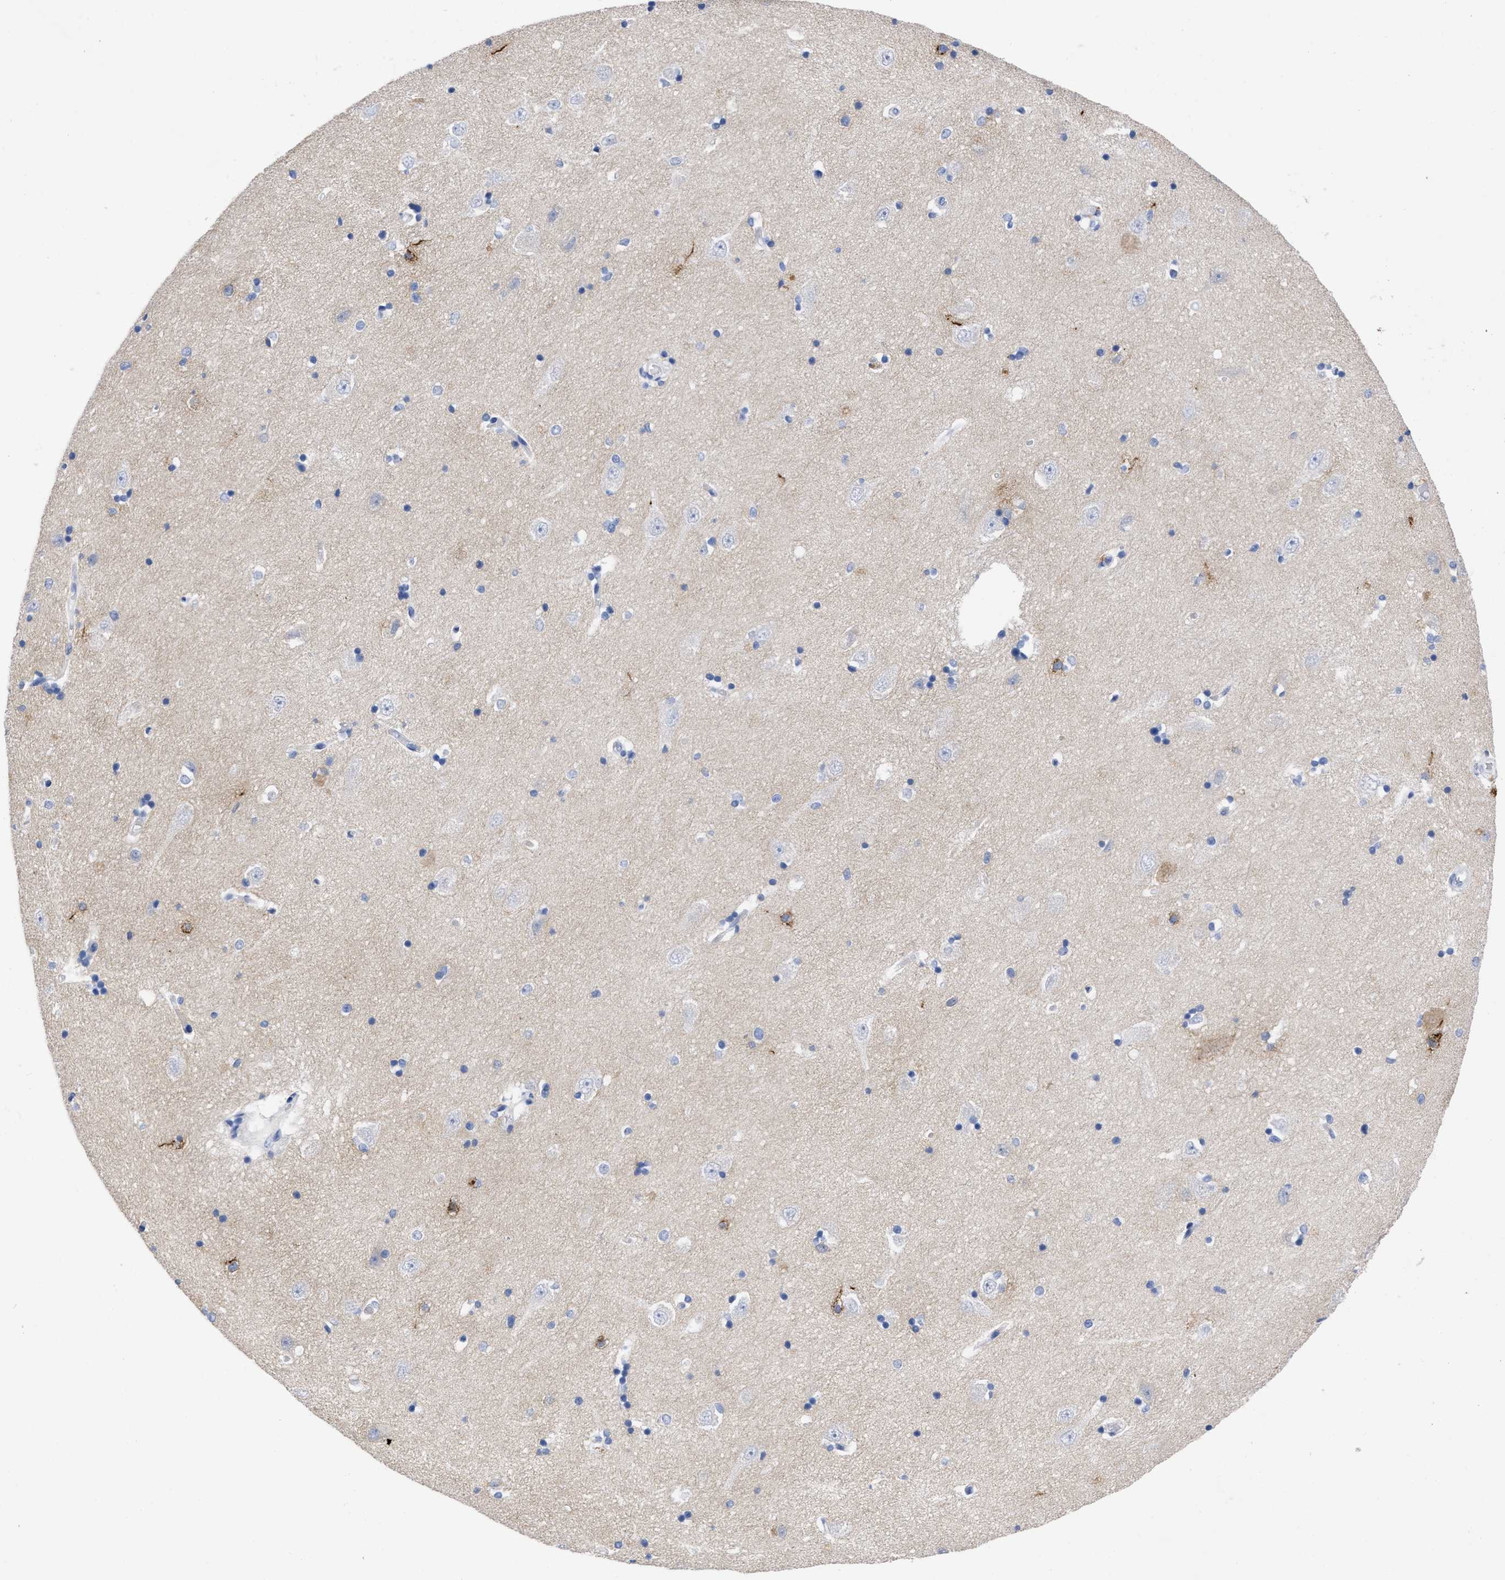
{"staining": {"intensity": "weak", "quantity": "<25%", "location": "cytoplasmic/membranous"}, "tissue": "hippocampus", "cell_type": "Glial cells", "image_type": "normal", "snomed": [{"axis": "morphology", "description": "Normal tissue, NOS"}, {"axis": "topography", "description": "Hippocampus"}], "caption": "Micrograph shows no significant protein expression in glial cells of benign hippocampus. Nuclei are stained in blue.", "gene": "HAPLN1", "patient": {"sex": "male", "age": 45}}